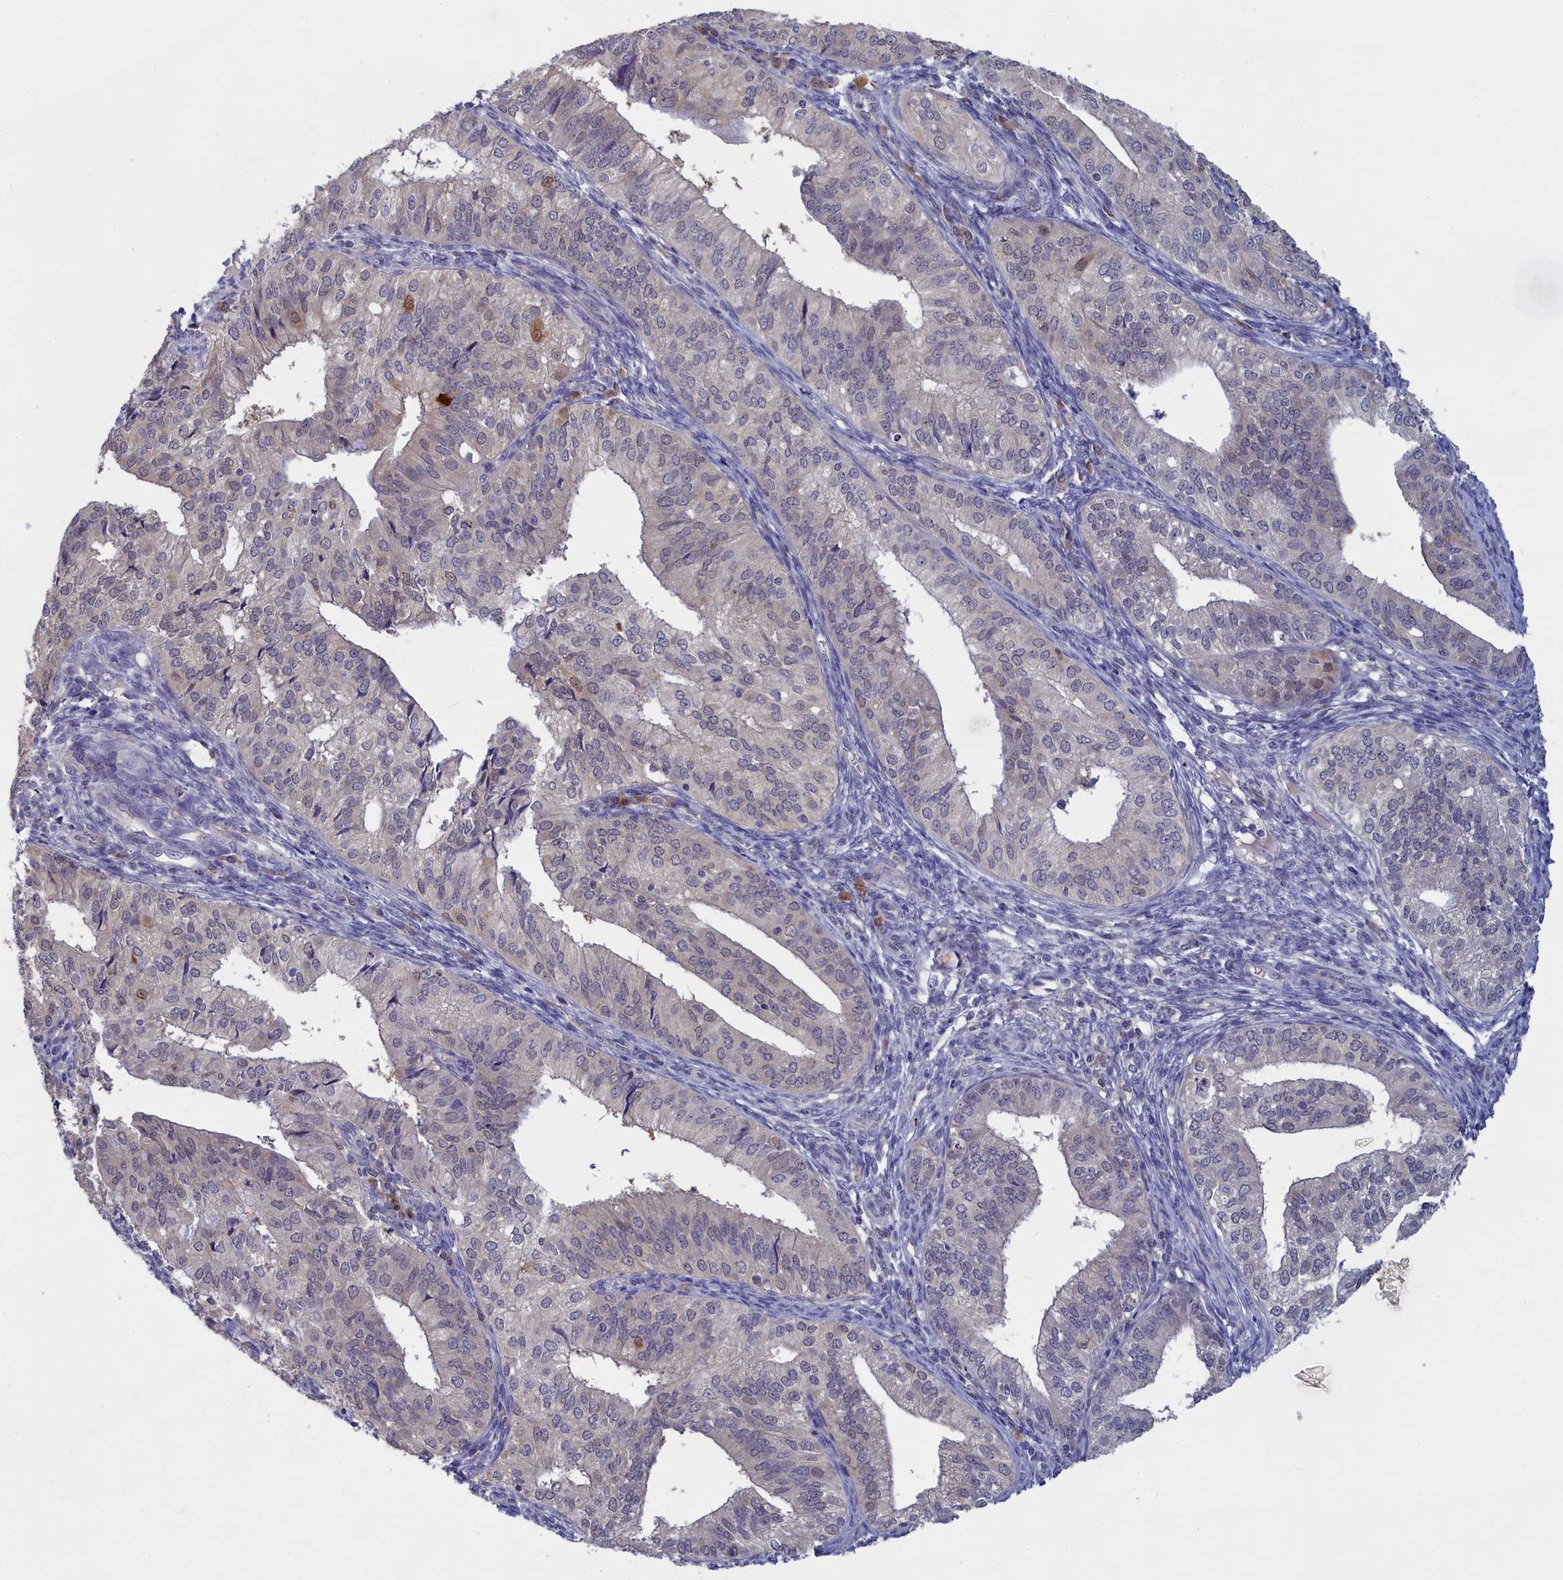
{"staining": {"intensity": "strong", "quantity": "<25%", "location": "cytoplasmic/membranous,nuclear"}, "tissue": "endometrial cancer", "cell_type": "Tumor cells", "image_type": "cancer", "snomed": [{"axis": "morphology", "description": "Adenocarcinoma, NOS"}, {"axis": "topography", "description": "Endometrium"}], "caption": "A brown stain highlights strong cytoplasmic/membranous and nuclear expression of a protein in human endometrial adenocarcinoma tumor cells.", "gene": "UCHL3", "patient": {"sex": "female", "age": 50}}